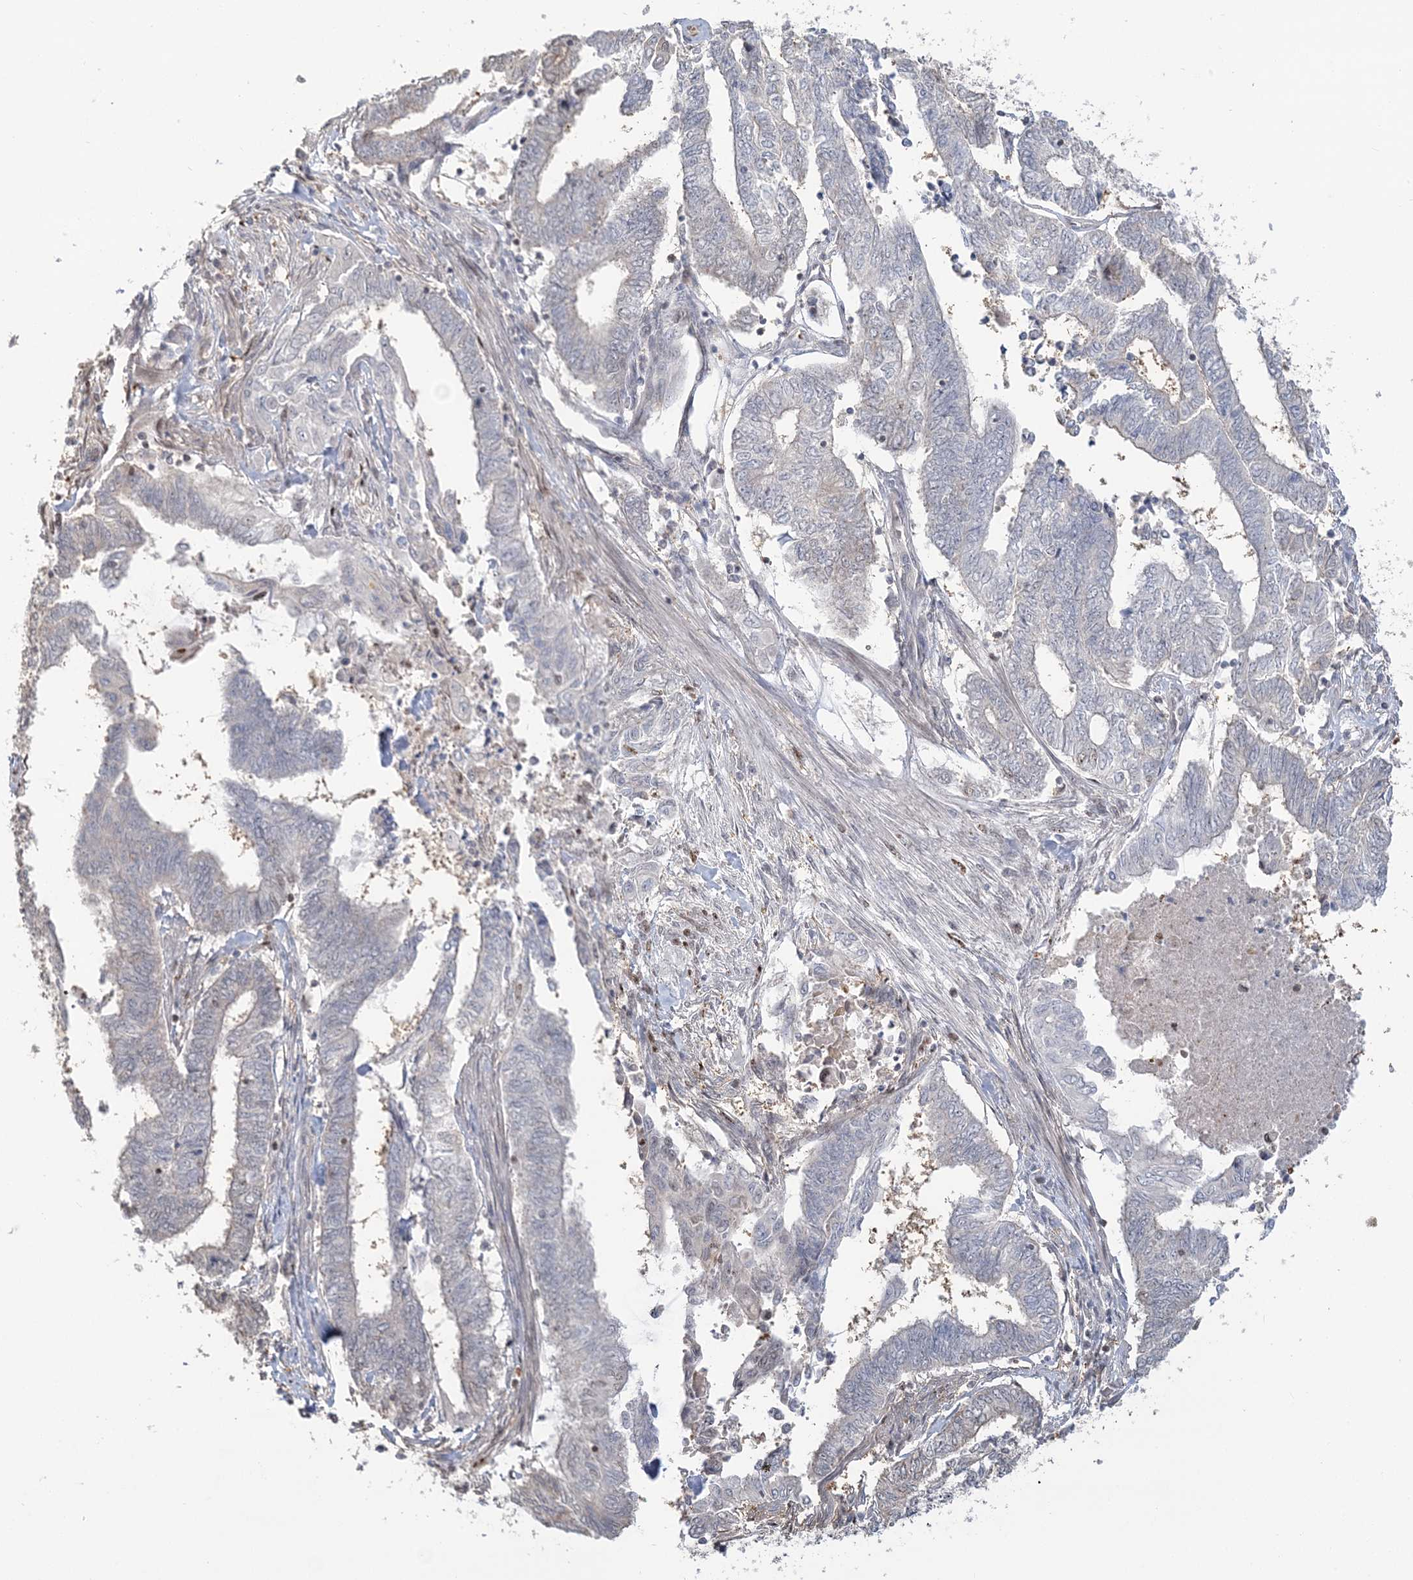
{"staining": {"intensity": "negative", "quantity": "none", "location": "none"}, "tissue": "endometrial cancer", "cell_type": "Tumor cells", "image_type": "cancer", "snomed": [{"axis": "morphology", "description": "Adenocarcinoma, NOS"}, {"axis": "topography", "description": "Uterus"}, {"axis": "topography", "description": "Endometrium"}], "caption": "Immunohistochemical staining of endometrial cancer (adenocarcinoma) shows no significant expression in tumor cells. (DAB (3,3'-diaminobenzidine) IHC, high magnification).", "gene": "SUMO2", "patient": {"sex": "female", "age": 70}}